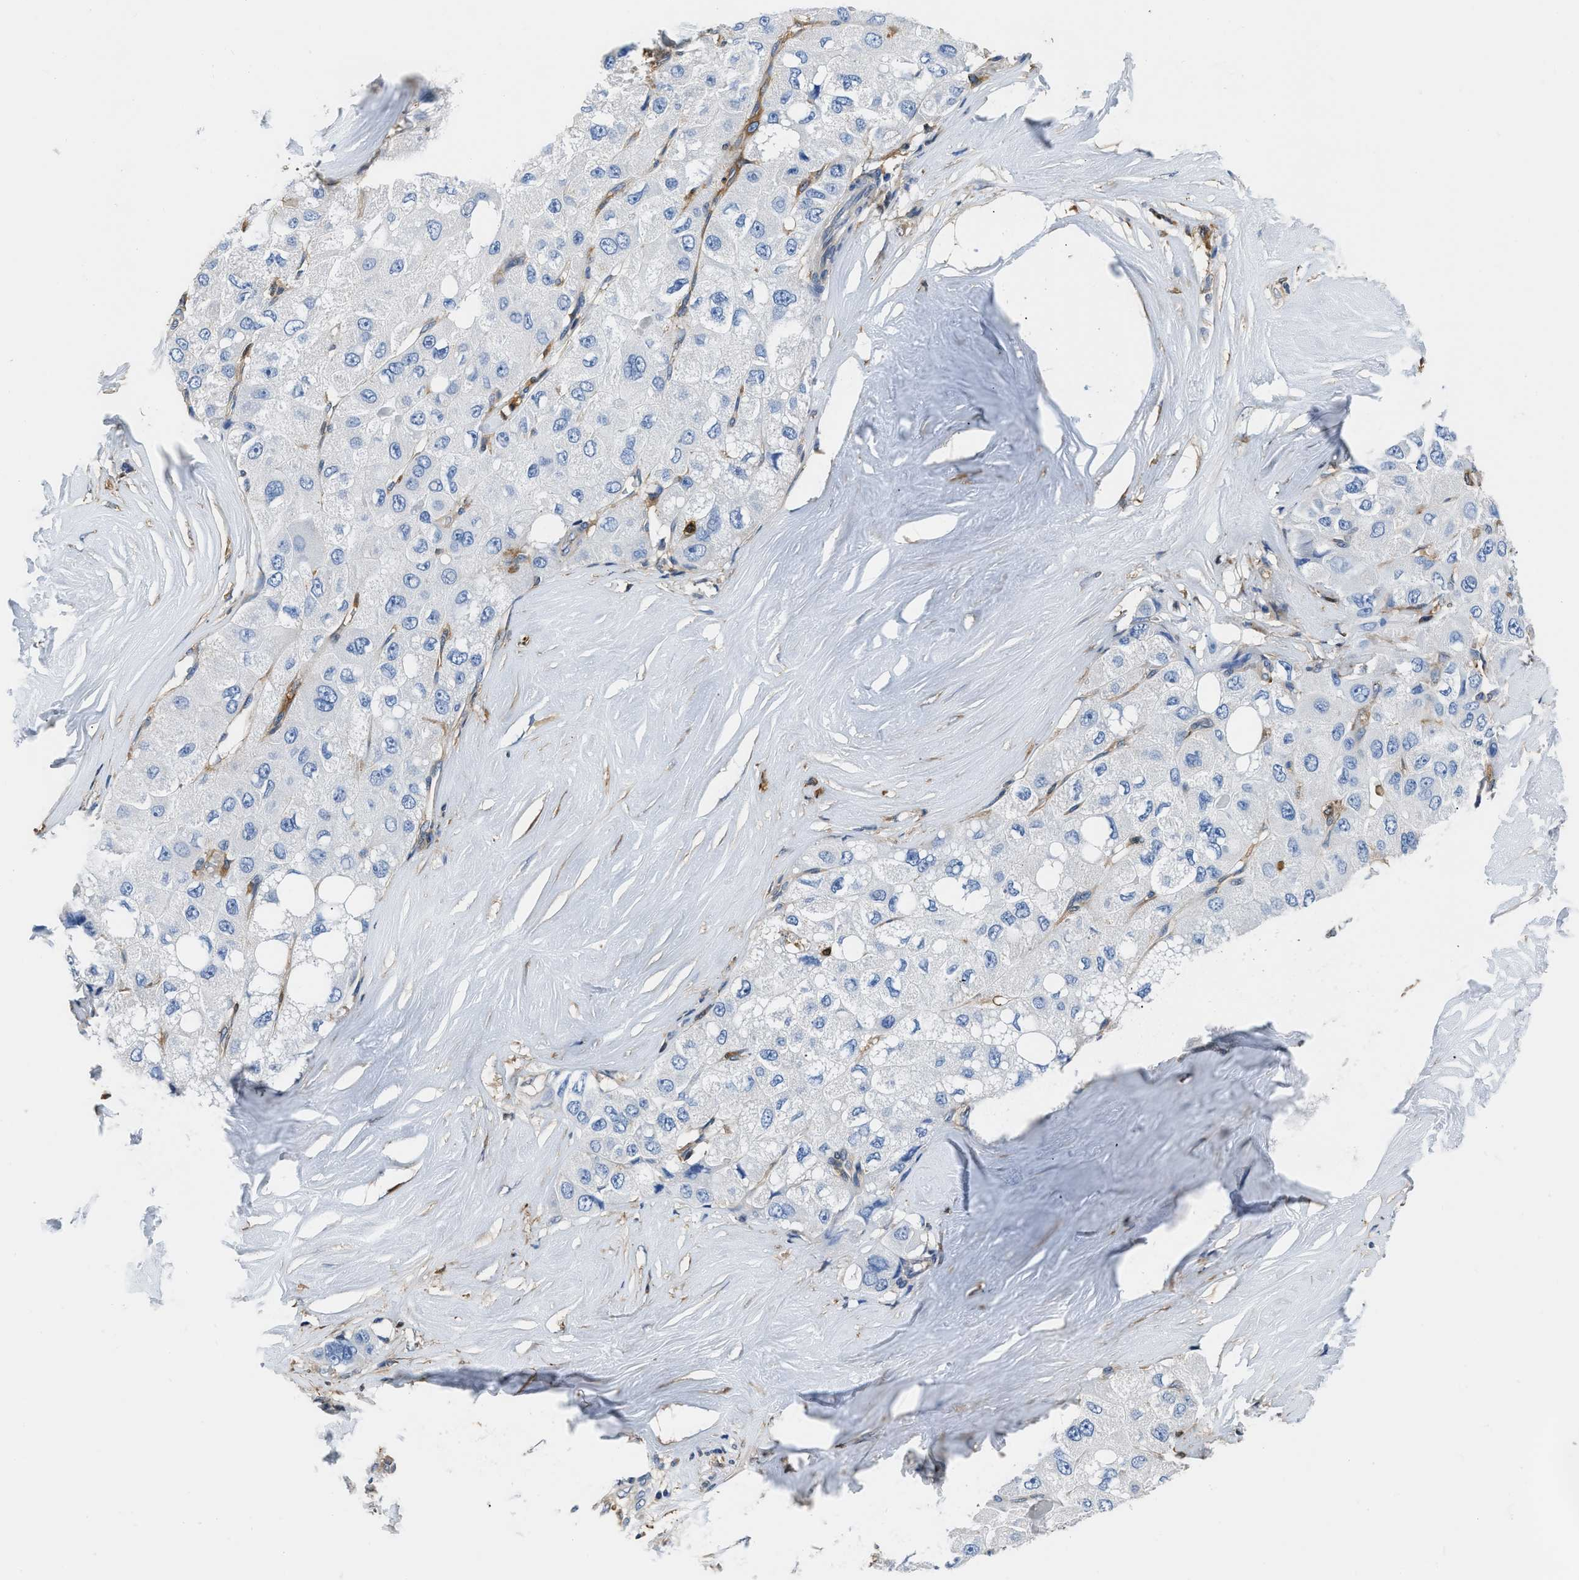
{"staining": {"intensity": "negative", "quantity": "none", "location": "none"}, "tissue": "liver cancer", "cell_type": "Tumor cells", "image_type": "cancer", "snomed": [{"axis": "morphology", "description": "Carcinoma, Hepatocellular, NOS"}, {"axis": "topography", "description": "Liver"}], "caption": "This is a histopathology image of immunohistochemistry (IHC) staining of hepatocellular carcinoma (liver), which shows no staining in tumor cells.", "gene": "PKM", "patient": {"sex": "male", "age": 80}}